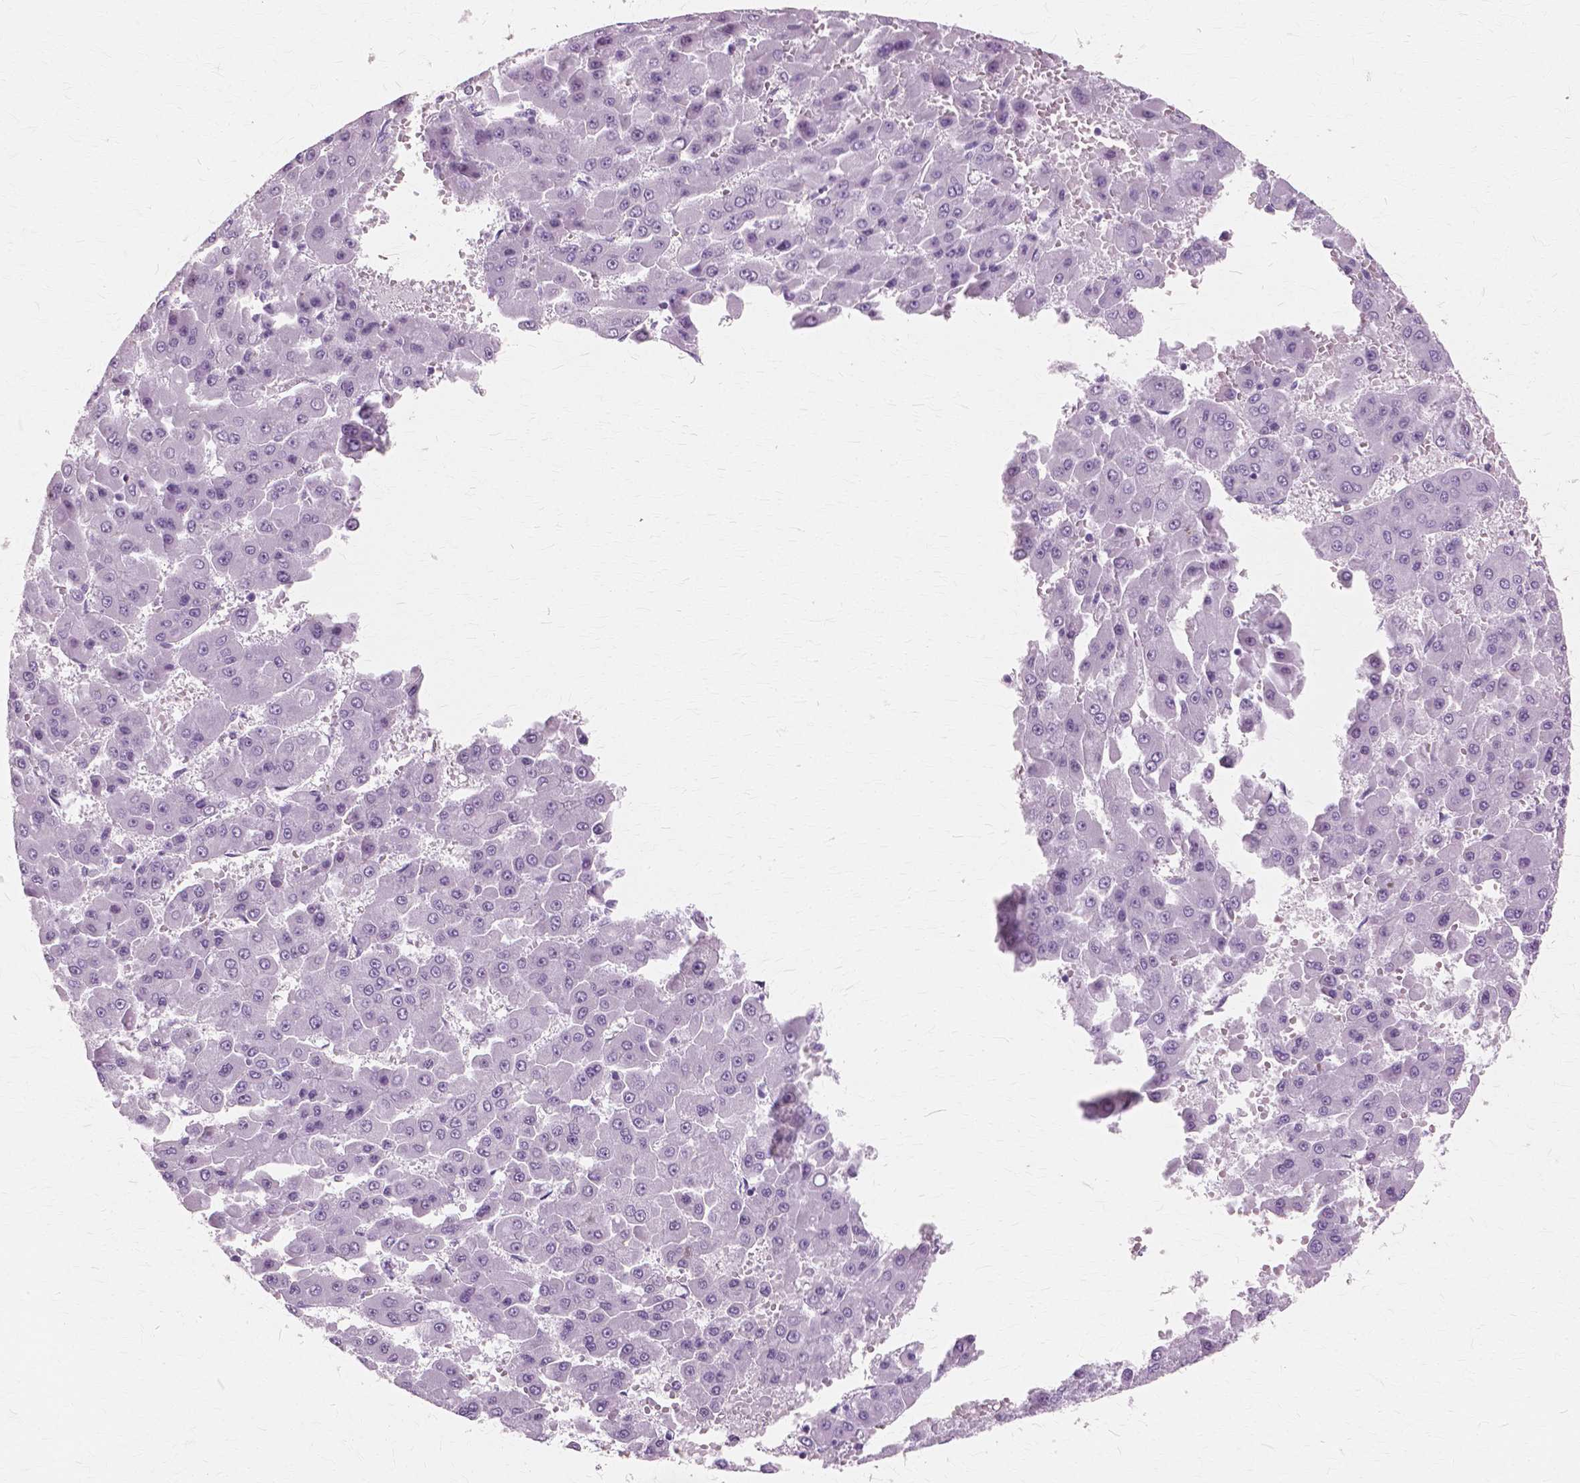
{"staining": {"intensity": "negative", "quantity": "none", "location": "none"}, "tissue": "liver cancer", "cell_type": "Tumor cells", "image_type": "cancer", "snomed": [{"axis": "morphology", "description": "Carcinoma, Hepatocellular, NOS"}, {"axis": "topography", "description": "Liver"}], "caption": "Tumor cells are negative for protein expression in human hepatocellular carcinoma (liver).", "gene": "SFTPD", "patient": {"sex": "male", "age": 78}}